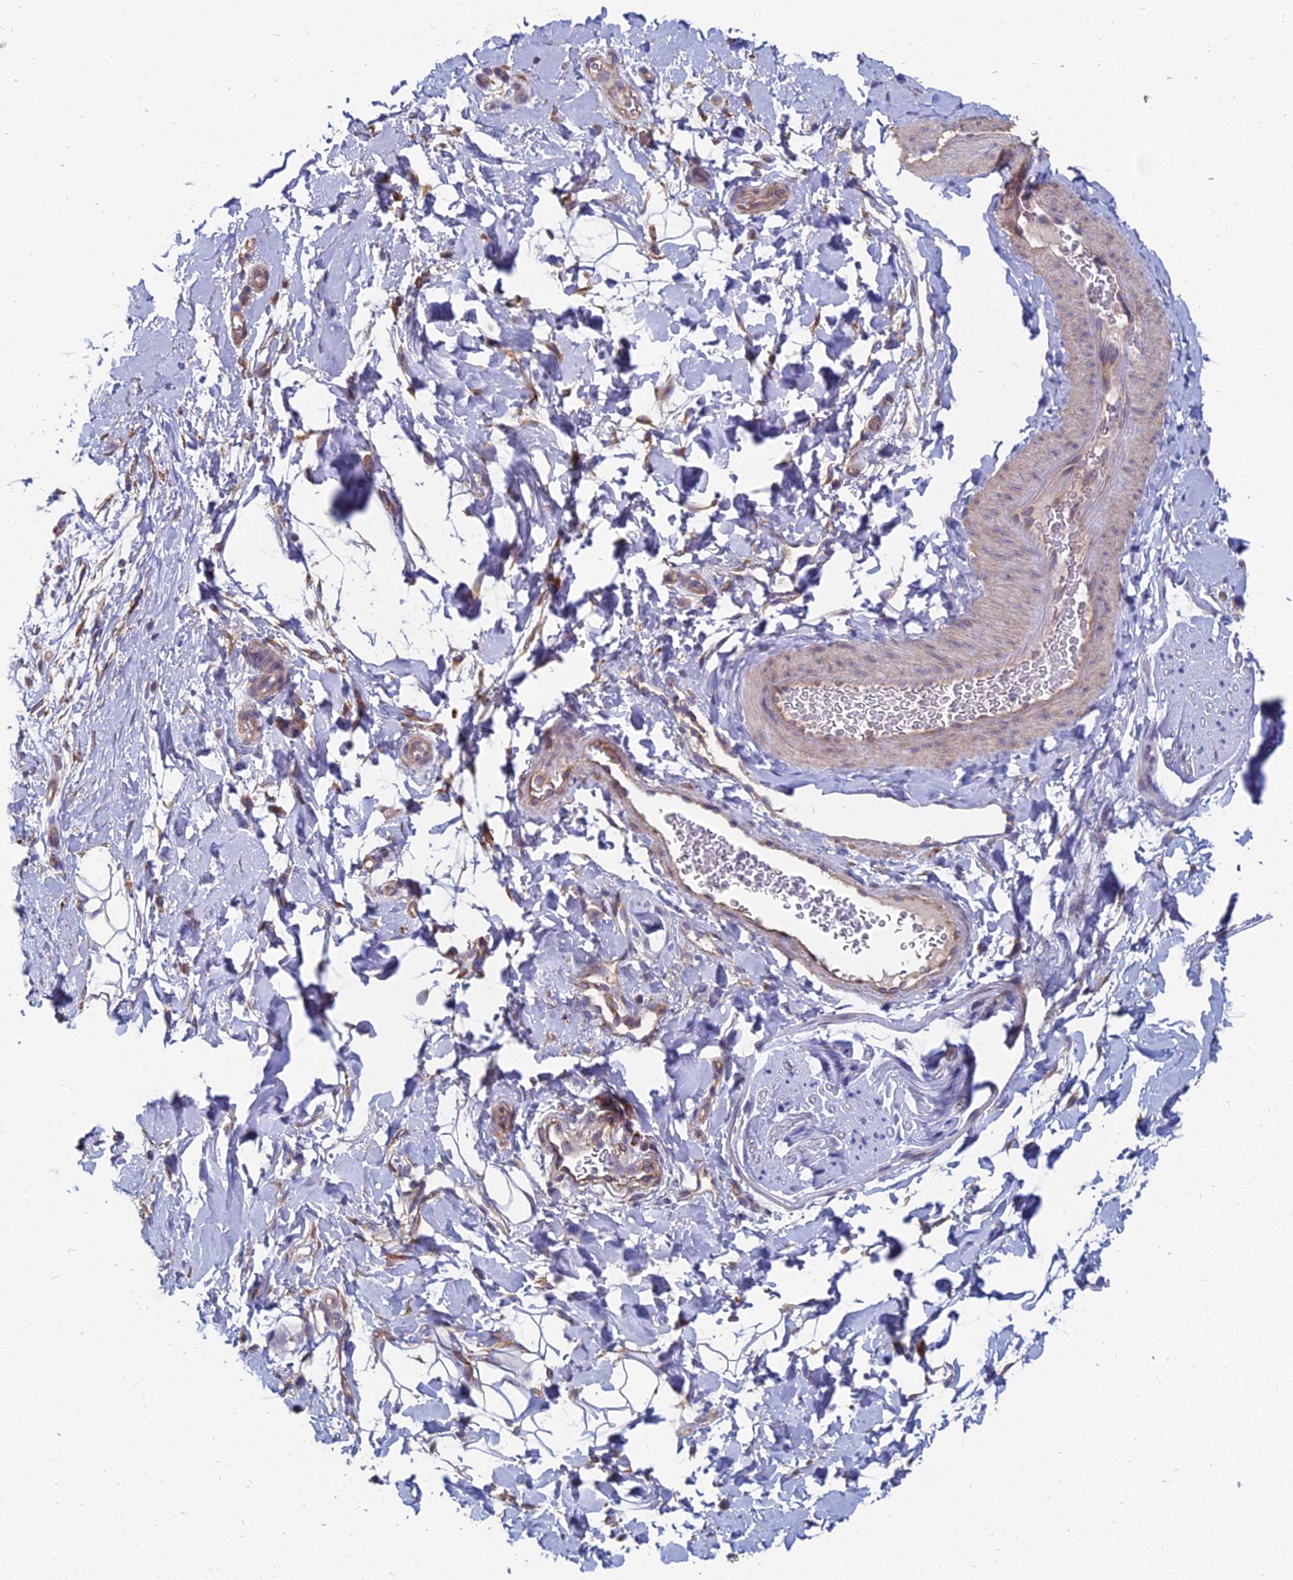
{"staining": {"intensity": "negative", "quantity": "none", "location": "none"}, "tissue": "adipose tissue", "cell_type": "Adipocytes", "image_type": "normal", "snomed": [{"axis": "morphology", "description": "Normal tissue, NOS"}, {"axis": "topography", "description": "Breast"}], "caption": "This is a micrograph of immunohistochemistry staining of benign adipose tissue, which shows no positivity in adipocytes.", "gene": "TXLNA", "patient": {"sex": "female", "age": 26}}